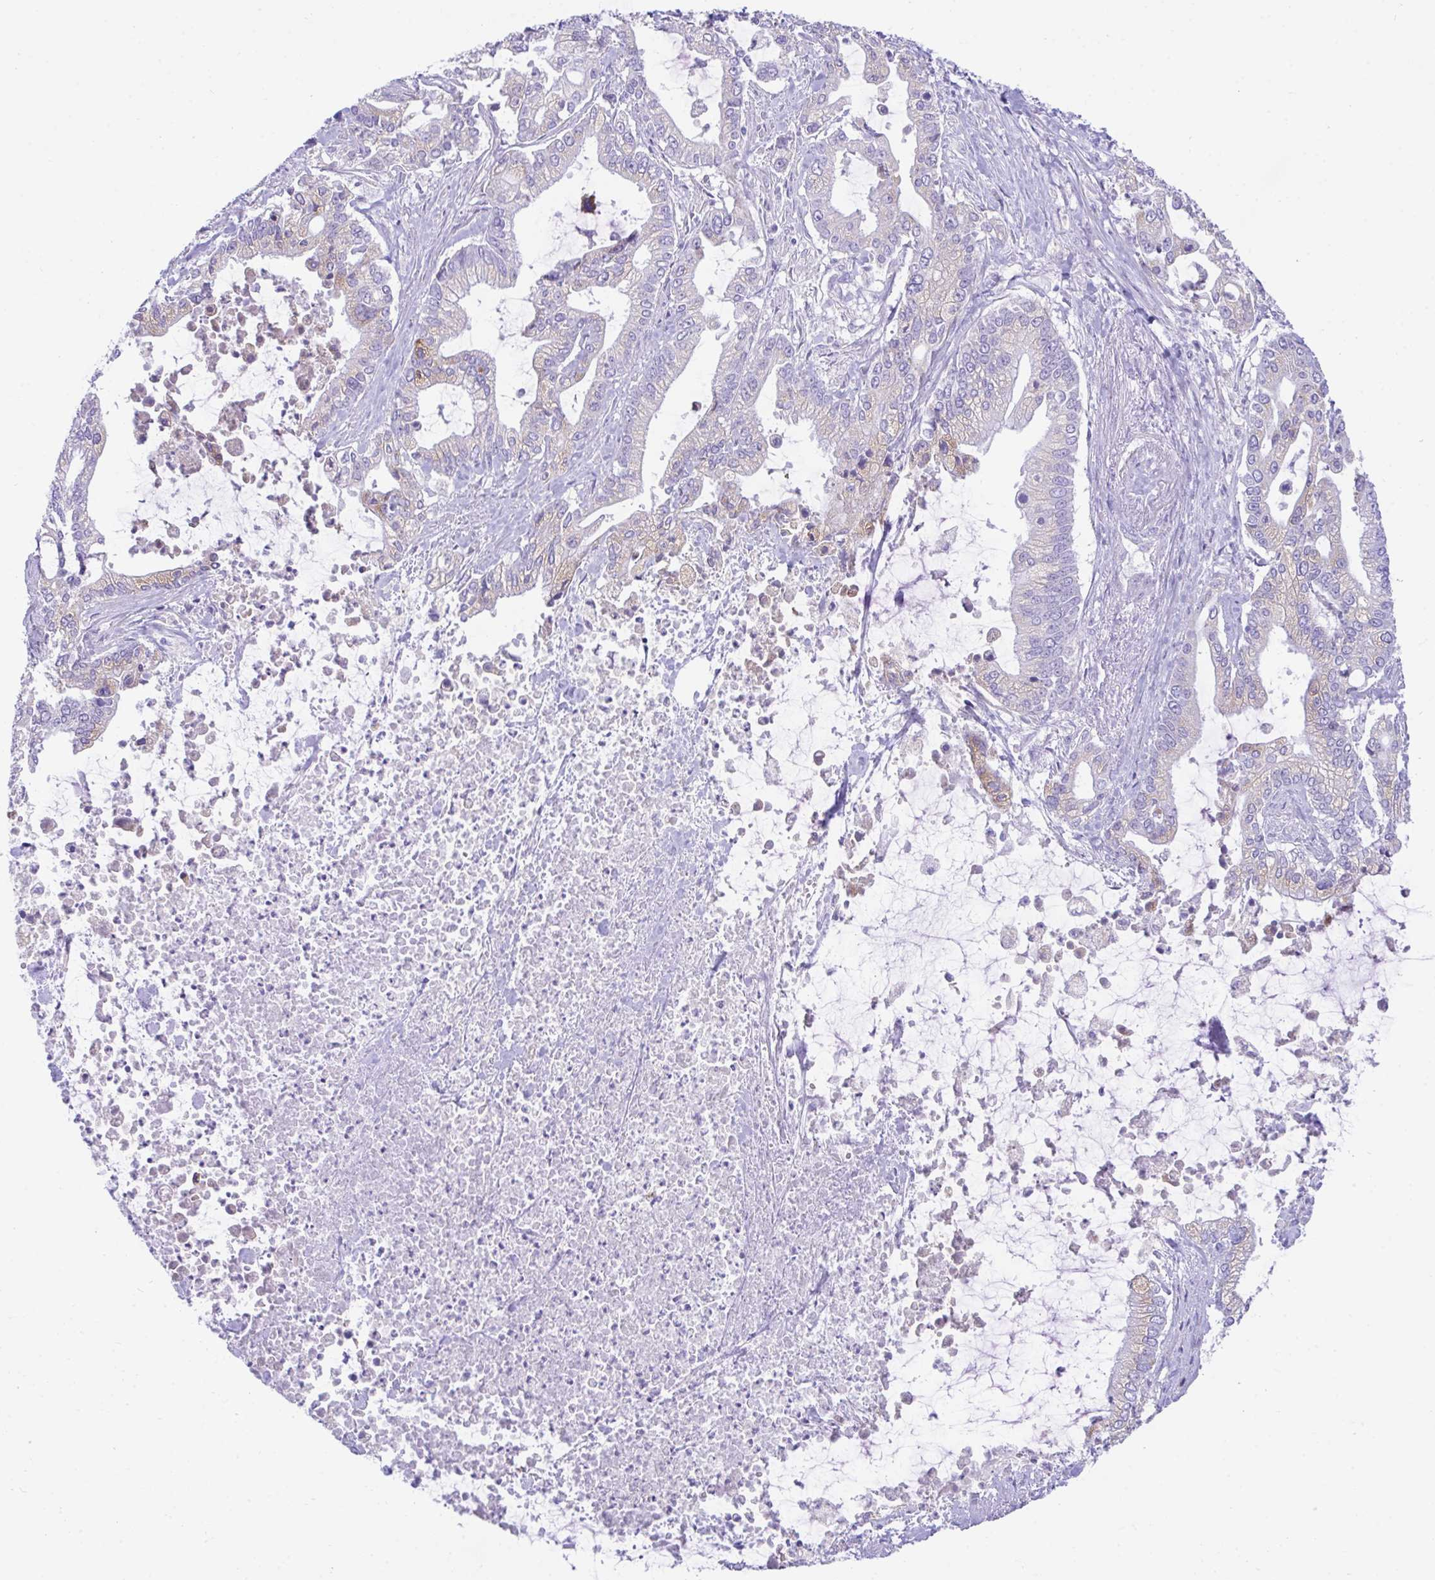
{"staining": {"intensity": "weak", "quantity": "<25%", "location": "cytoplasmic/membranous"}, "tissue": "pancreatic cancer", "cell_type": "Tumor cells", "image_type": "cancer", "snomed": [{"axis": "morphology", "description": "Adenocarcinoma, NOS"}, {"axis": "topography", "description": "Pancreas"}], "caption": "The histopathology image reveals no significant staining in tumor cells of pancreatic adenocarcinoma. The staining was performed using DAB (3,3'-diaminobenzidine) to visualize the protein expression in brown, while the nuclei were stained in blue with hematoxylin (Magnification: 20x).", "gene": "TMEM106B", "patient": {"sex": "male", "age": 69}}